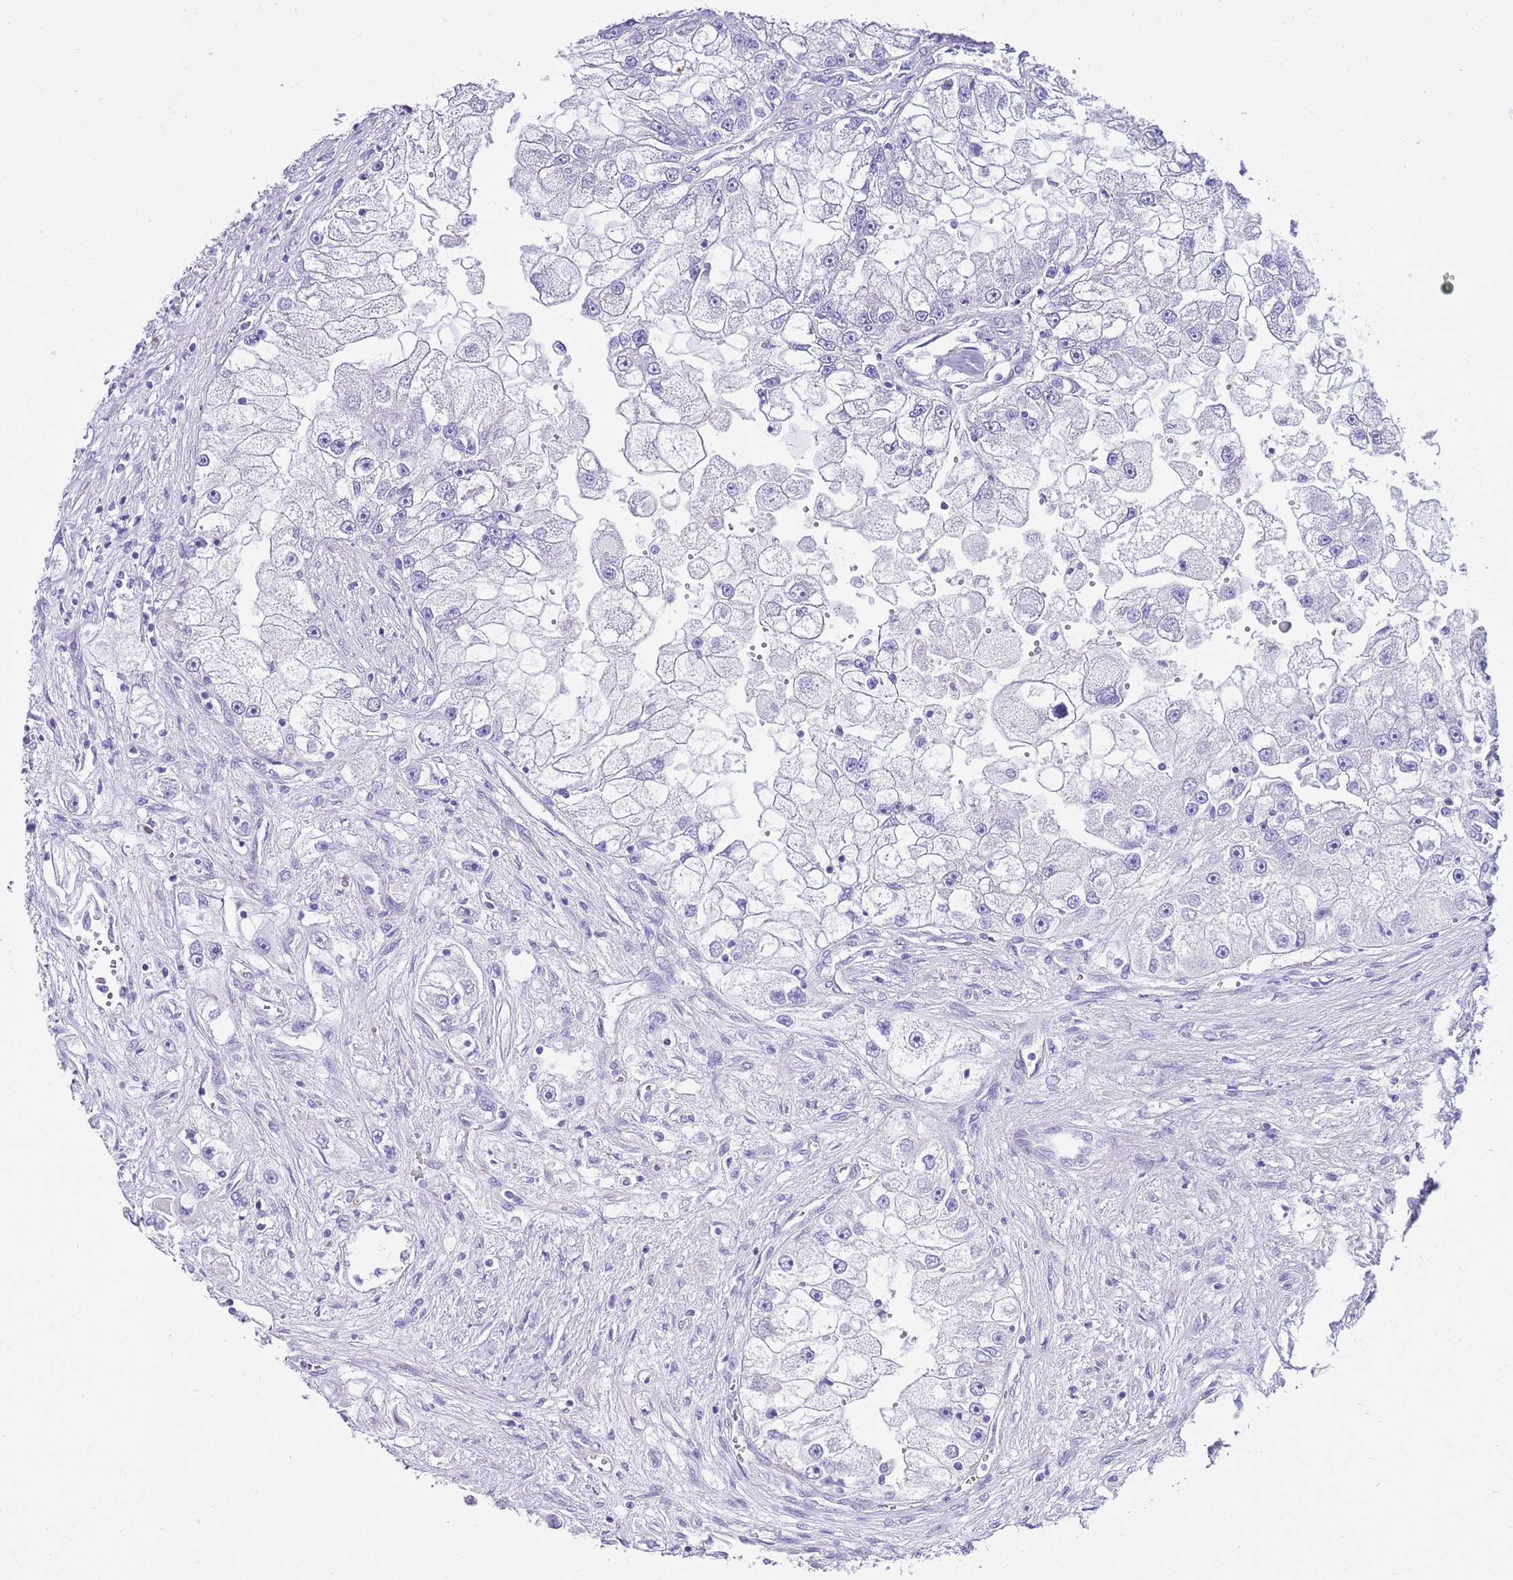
{"staining": {"intensity": "negative", "quantity": "none", "location": "none"}, "tissue": "renal cancer", "cell_type": "Tumor cells", "image_type": "cancer", "snomed": [{"axis": "morphology", "description": "Adenocarcinoma, NOS"}, {"axis": "topography", "description": "Kidney"}], "caption": "Renal cancer was stained to show a protein in brown. There is no significant positivity in tumor cells.", "gene": "BHLHA15", "patient": {"sex": "male", "age": 63}}